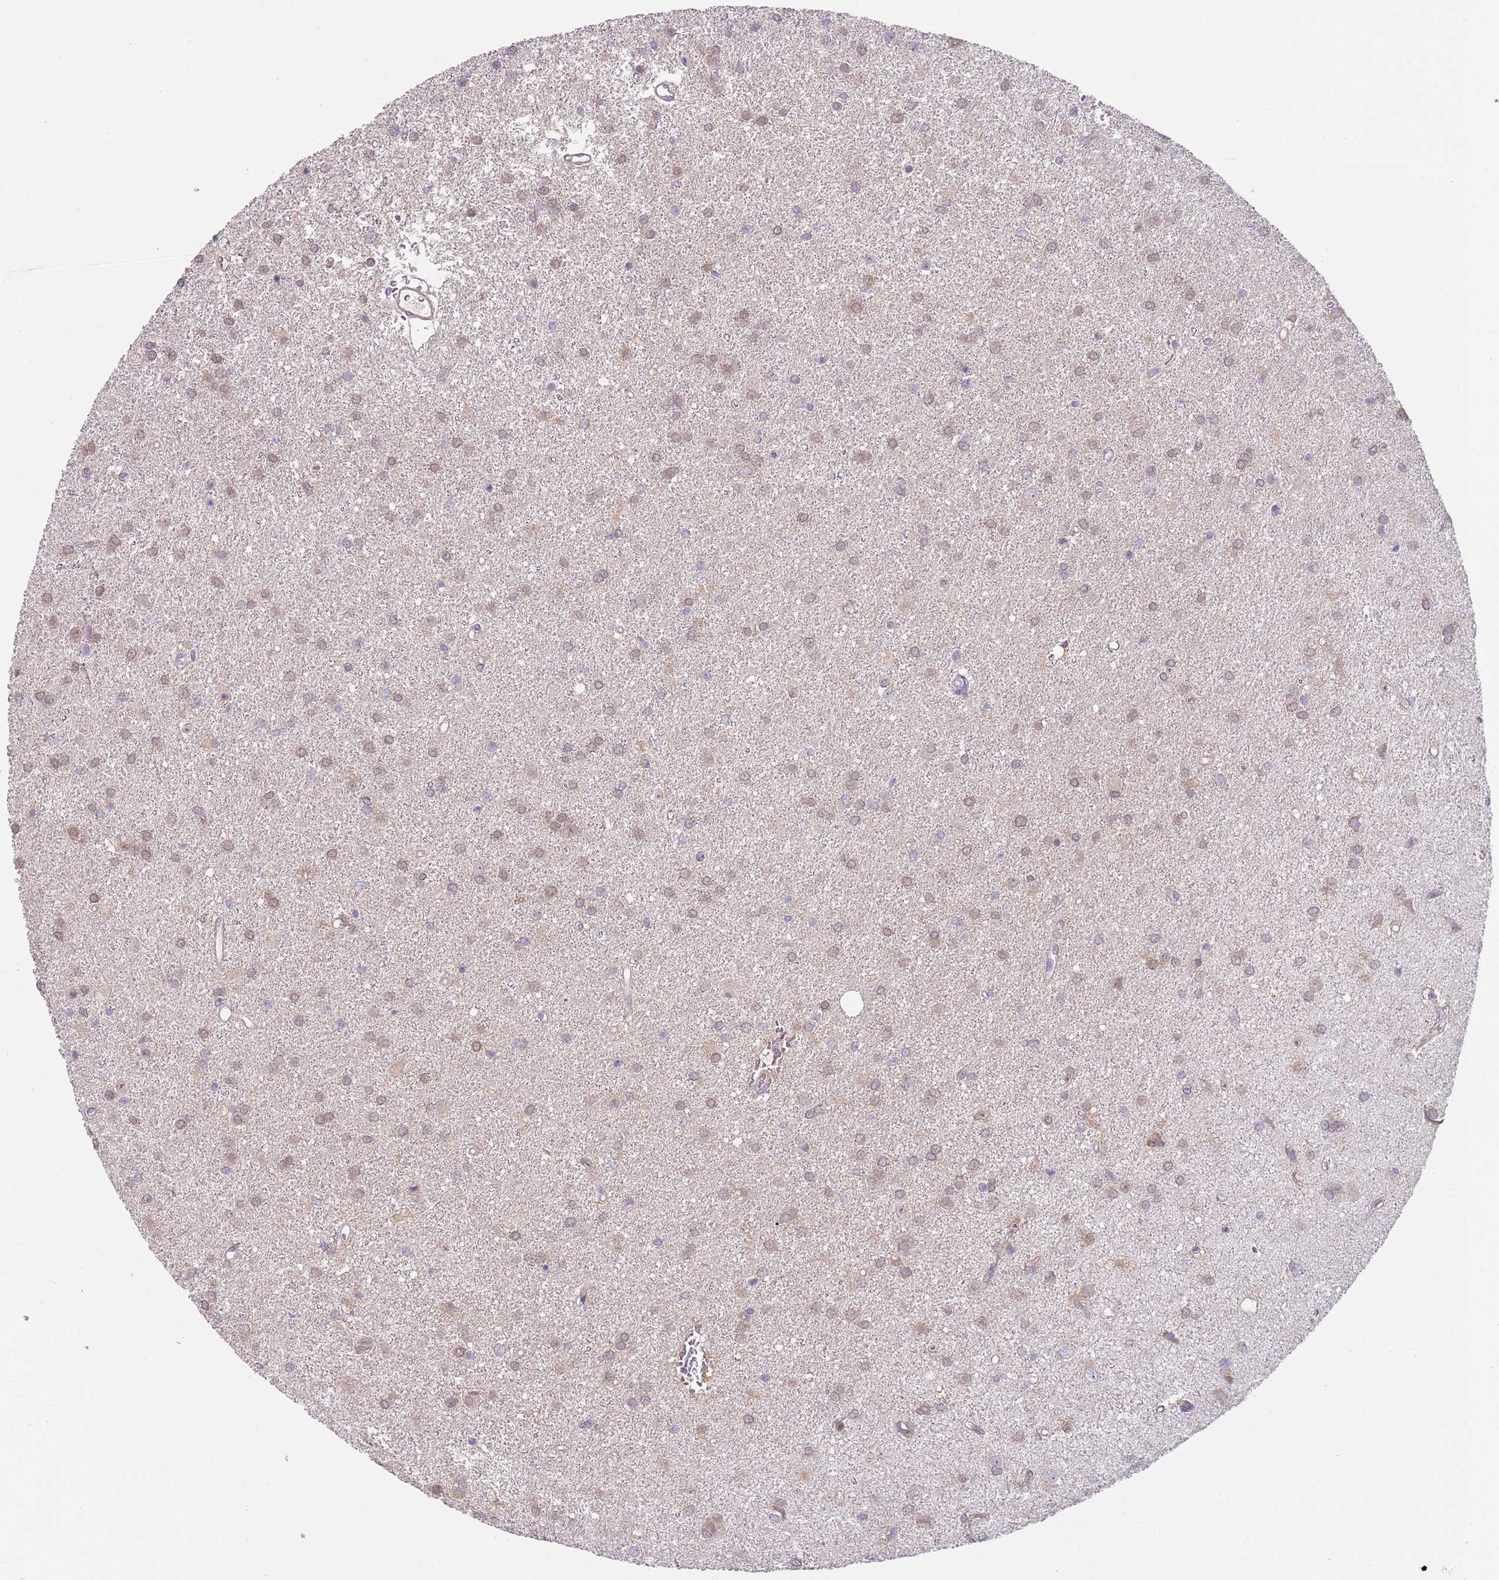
{"staining": {"intensity": "weak", "quantity": ">75%", "location": "cytoplasmic/membranous"}, "tissue": "glioma", "cell_type": "Tumor cells", "image_type": "cancer", "snomed": [{"axis": "morphology", "description": "Glioma, malignant, High grade"}, {"axis": "topography", "description": "Brain"}], "caption": "Immunohistochemical staining of glioma reveals low levels of weak cytoplasmic/membranous protein expression in approximately >75% of tumor cells. The staining was performed using DAB (3,3'-diaminobenzidine) to visualize the protein expression in brown, while the nuclei were stained in blue with hematoxylin (Magnification: 20x).", "gene": "SLC26A6", "patient": {"sex": "female", "age": 50}}